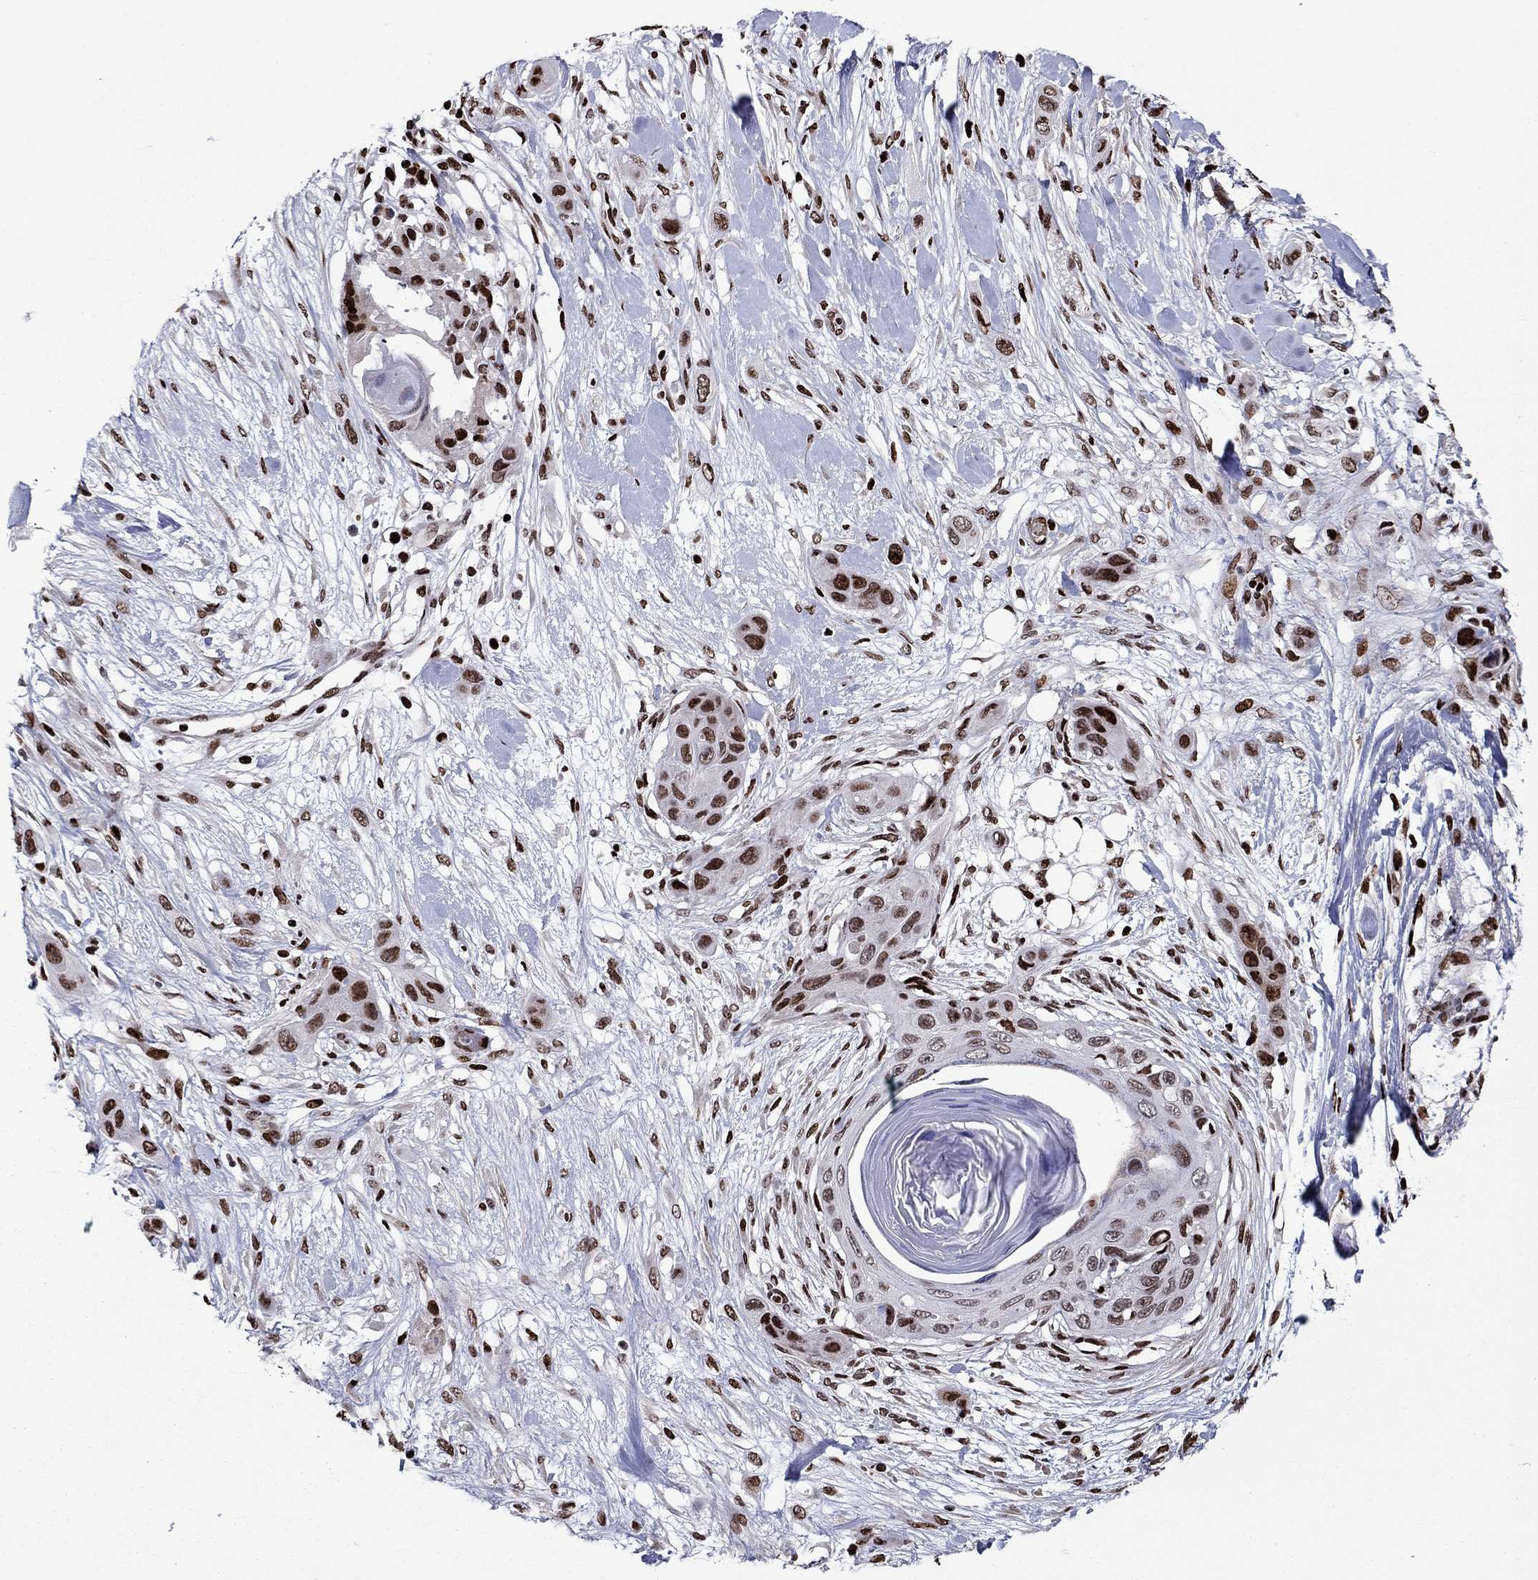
{"staining": {"intensity": "strong", "quantity": ">75%", "location": "nuclear"}, "tissue": "skin cancer", "cell_type": "Tumor cells", "image_type": "cancer", "snomed": [{"axis": "morphology", "description": "Squamous cell carcinoma, NOS"}, {"axis": "topography", "description": "Skin"}], "caption": "Immunohistochemical staining of human skin squamous cell carcinoma displays high levels of strong nuclear protein expression in approximately >75% of tumor cells.", "gene": "LIMK1", "patient": {"sex": "male", "age": 79}}